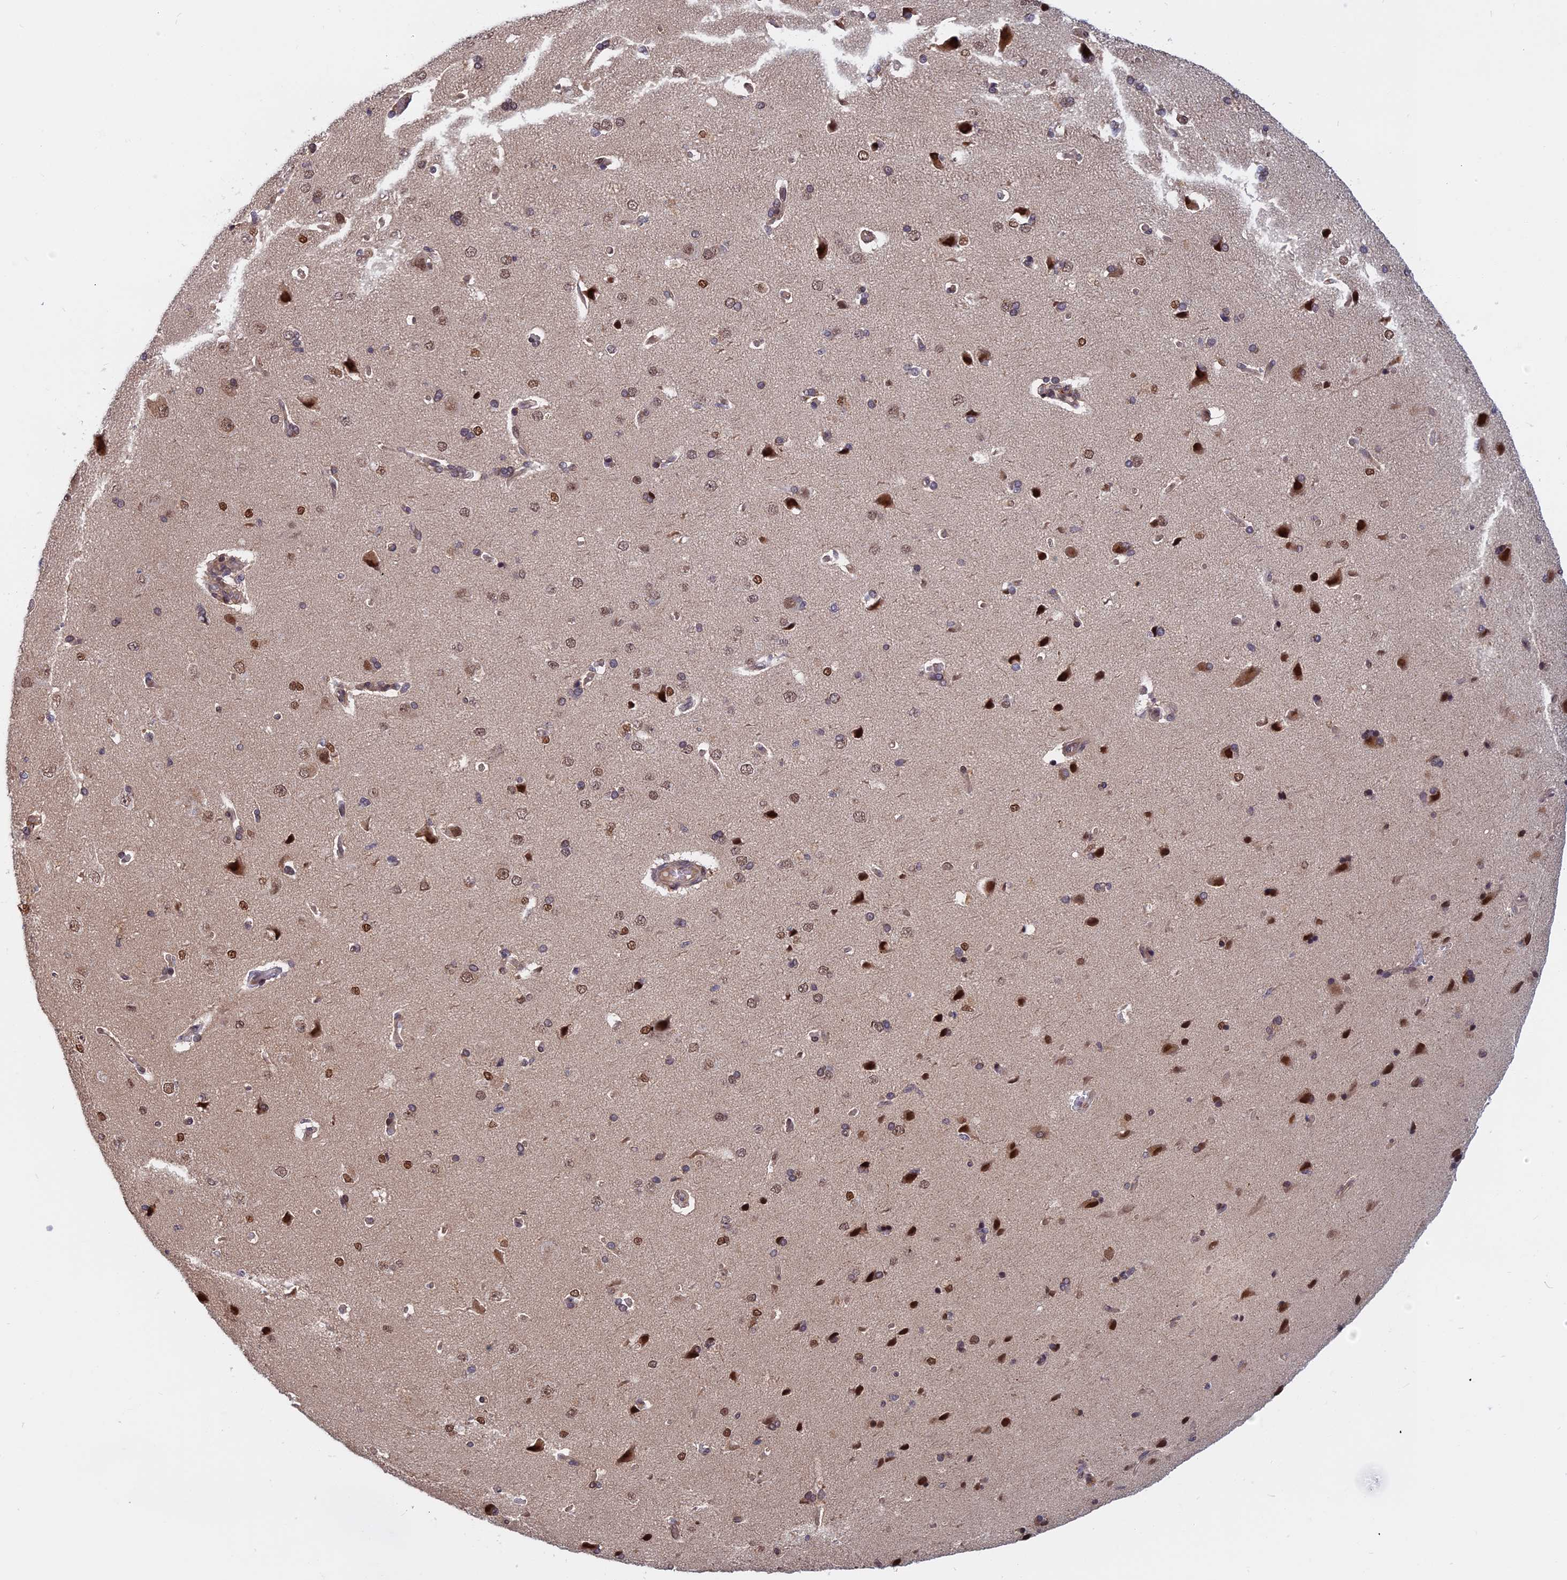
{"staining": {"intensity": "weak", "quantity": ">75%", "location": "cytoplasmic/membranous,nuclear"}, "tissue": "cerebral cortex", "cell_type": "Endothelial cells", "image_type": "normal", "snomed": [{"axis": "morphology", "description": "Normal tissue, NOS"}, {"axis": "topography", "description": "Cerebral cortex"}], "caption": "Immunohistochemical staining of normal human cerebral cortex displays >75% levels of weak cytoplasmic/membranous,nuclear protein positivity in about >75% of endothelial cells. The staining is performed using DAB brown chromogen to label protein expression. The nuclei are counter-stained blue using hematoxylin.", "gene": "CCDC113", "patient": {"sex": "male", "age": 62}}